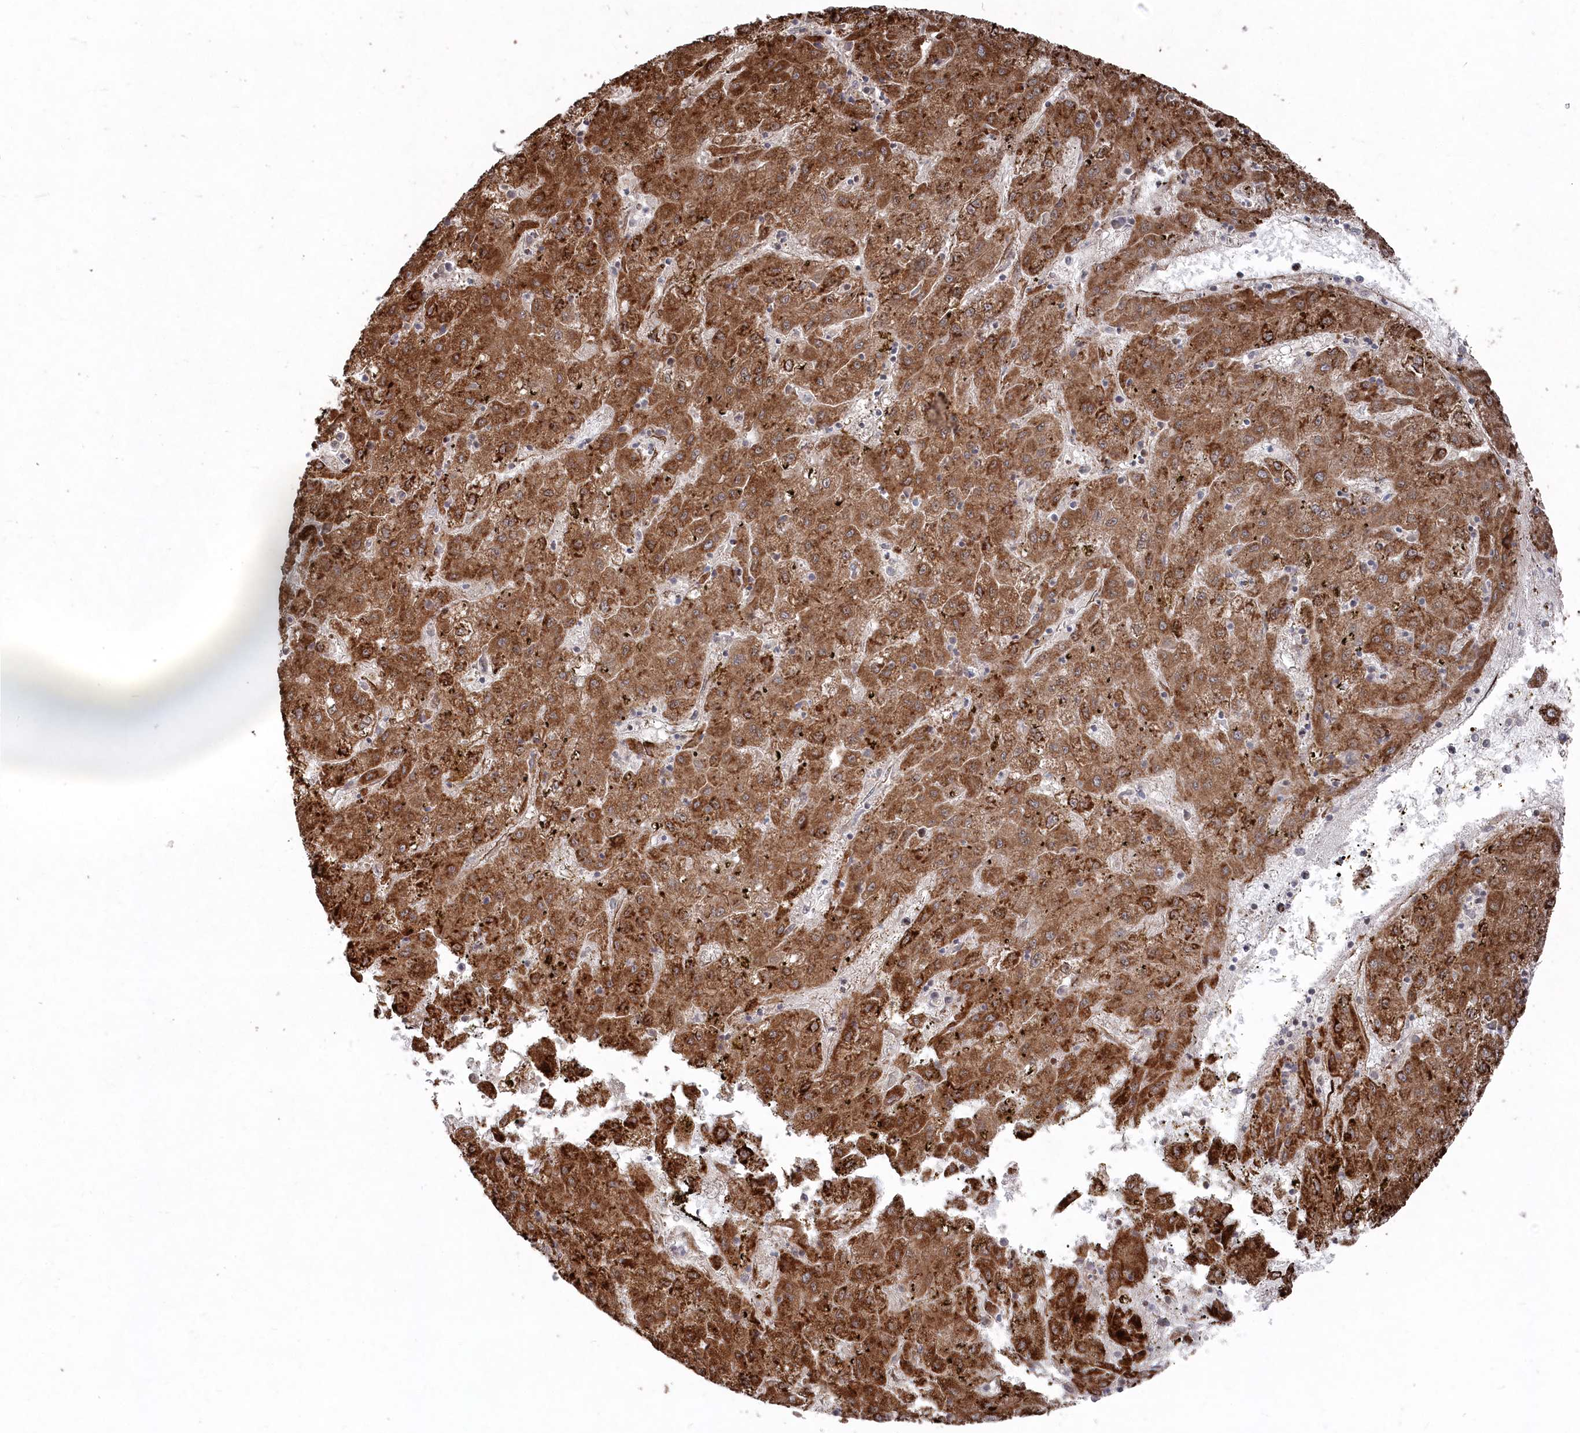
{"staining": {"intensity": "strong", "quantity": ">75%", "location": "cytoplasmic/membranous"}, "tissue": "liver cancer", "cell_type": "Tumor cells", "image_type": "cancer", "snomed": [{"axis": "morphology", "description": "Carcinoma, Hepatocellular, NOS"}, {"axis": "topography", "description": "Liver"}], "caption": "Immunohistochemistry (DAB) staining of hepatocellular carcinoma (liver) reveals strong cytoplasmic/membranous protein positivity in about >75% of tumor cells.", "gene": "POLR3A", "patient": {"sex": "male", "age": 72}}